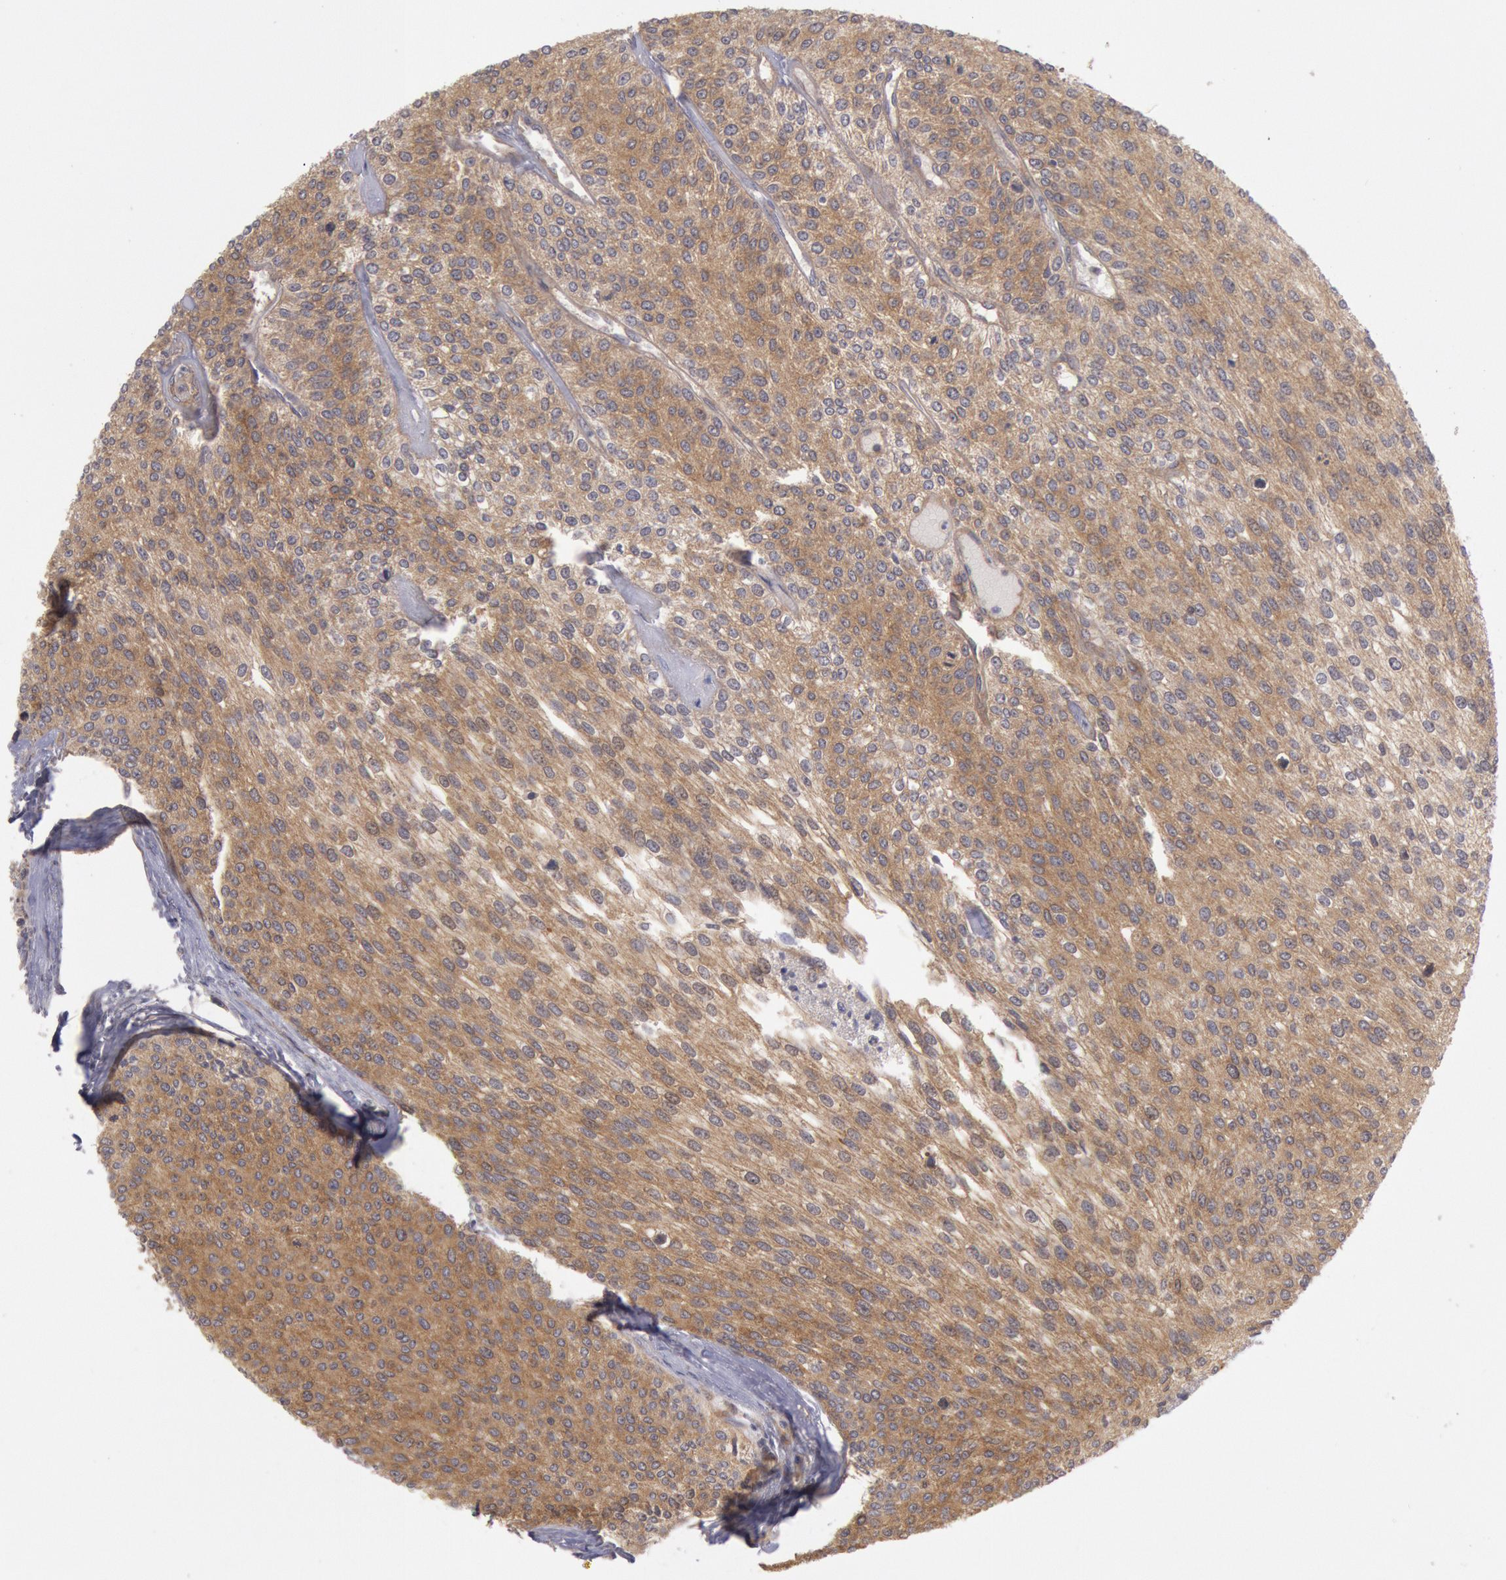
{"staining": {"intensity": "weak", "quantity": ">75%", "location": "cytoplasmic/membranous"}, "tissue": "urothelial cancer", "cell_type": "Tumor cells", "image_type": "cancer", "snomed": [{"axis": "morphology", "description": "Urothelial carcinoma, Low grade"}, {"axis": "topography", "description": "Urinary bladder"}], "caption": "Urothelial cancer tissue reveals weak cytoplasmic/membranous positivity in approximately >75% of tumor cells", "gene": "BRAF", "patient": {"sex": "female", "age": 73}}